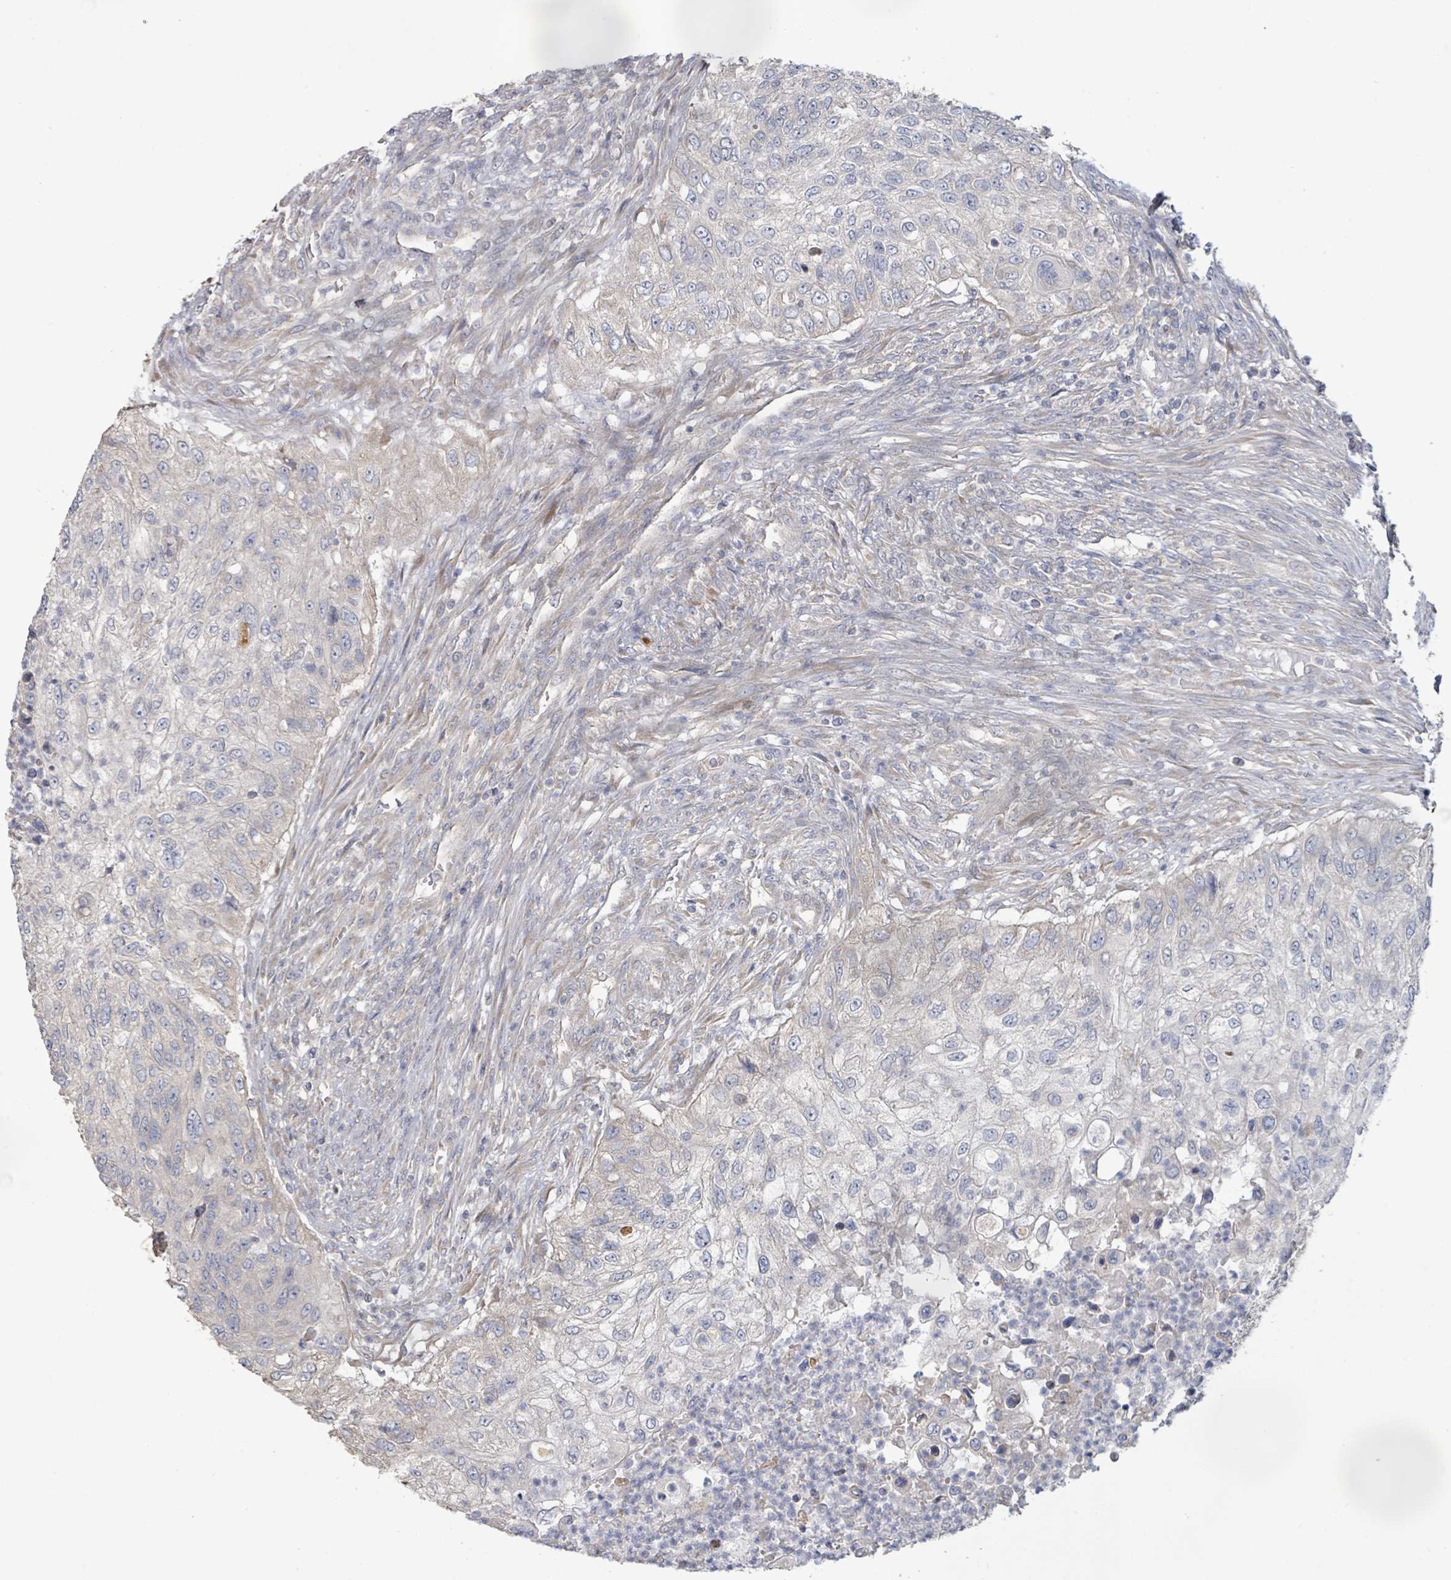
{"staining": {"intensity": "negative", "quantity": "none", "location": "none"}, "tissue": "urothelial cancer", "cell_type": "Tumor cells", "image_type": "cancer", "snomed": [{"axis": "morphology", "description": "Urothelial carcinoma, High grade"}, {"axis": "topography", "description": "Urinary bladder"}], "caption": "Photomicrograph shows no significant protein positivity in tumor cells of urothelial cancer.", "gene": "KCNS2", "patient": {"sex": "female", "age": 60}}